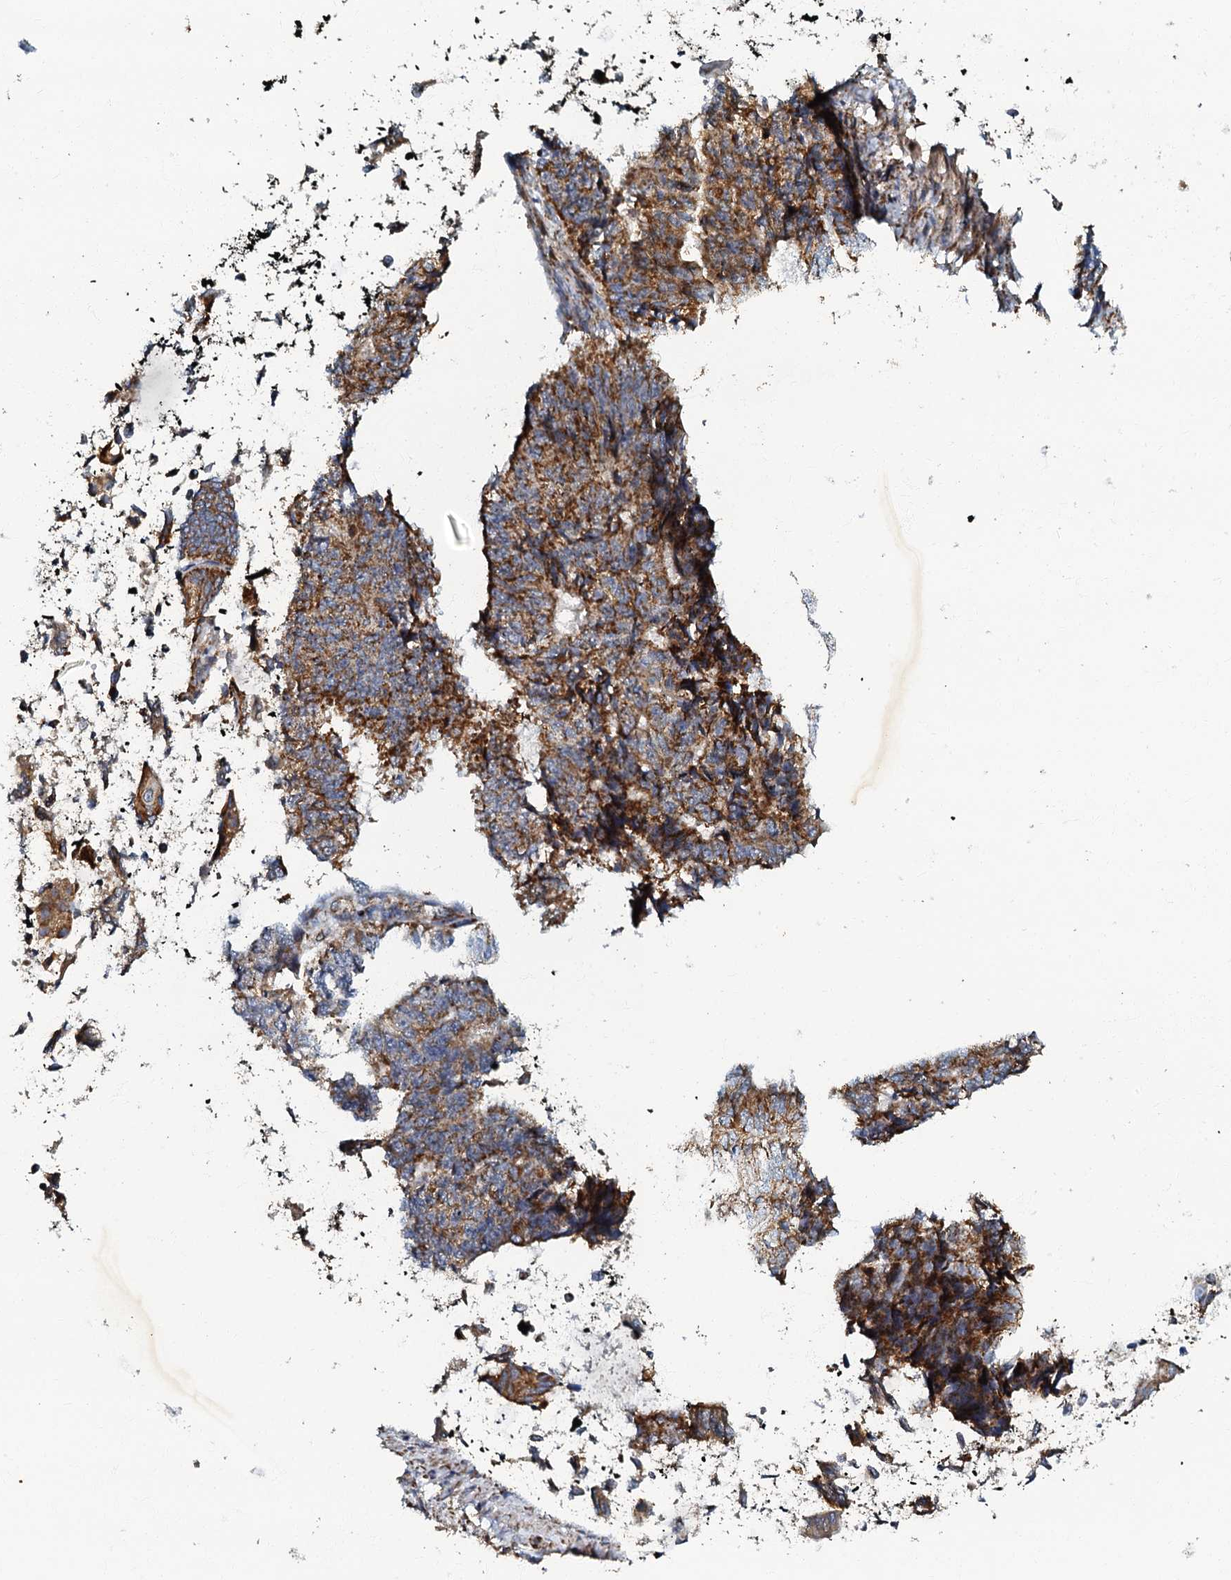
{"staining": {"intensity": "moderate", "quantity": ">75%", "location": "cytoplasmic/membranous"}, "tissue": "endometrial cancer", "cell_type": "Tumor cells", "image_type": "cancer", "snomed": [{"axis": "morphology", "description": "Adenocarcinoma, NOS"}, {"axis": "topography", "description": "Endometrium"}], "caption": "Immunohistochemical staining of human endometrial cancer (adenocarcinoma) exhibits moderate cytoplasmic/membranous protein positivity in about >75% of tumor cells. Nuclei are stained in blue.", "gene": "NDUFA12", "patient": {"sex": "female", "age": 32}}